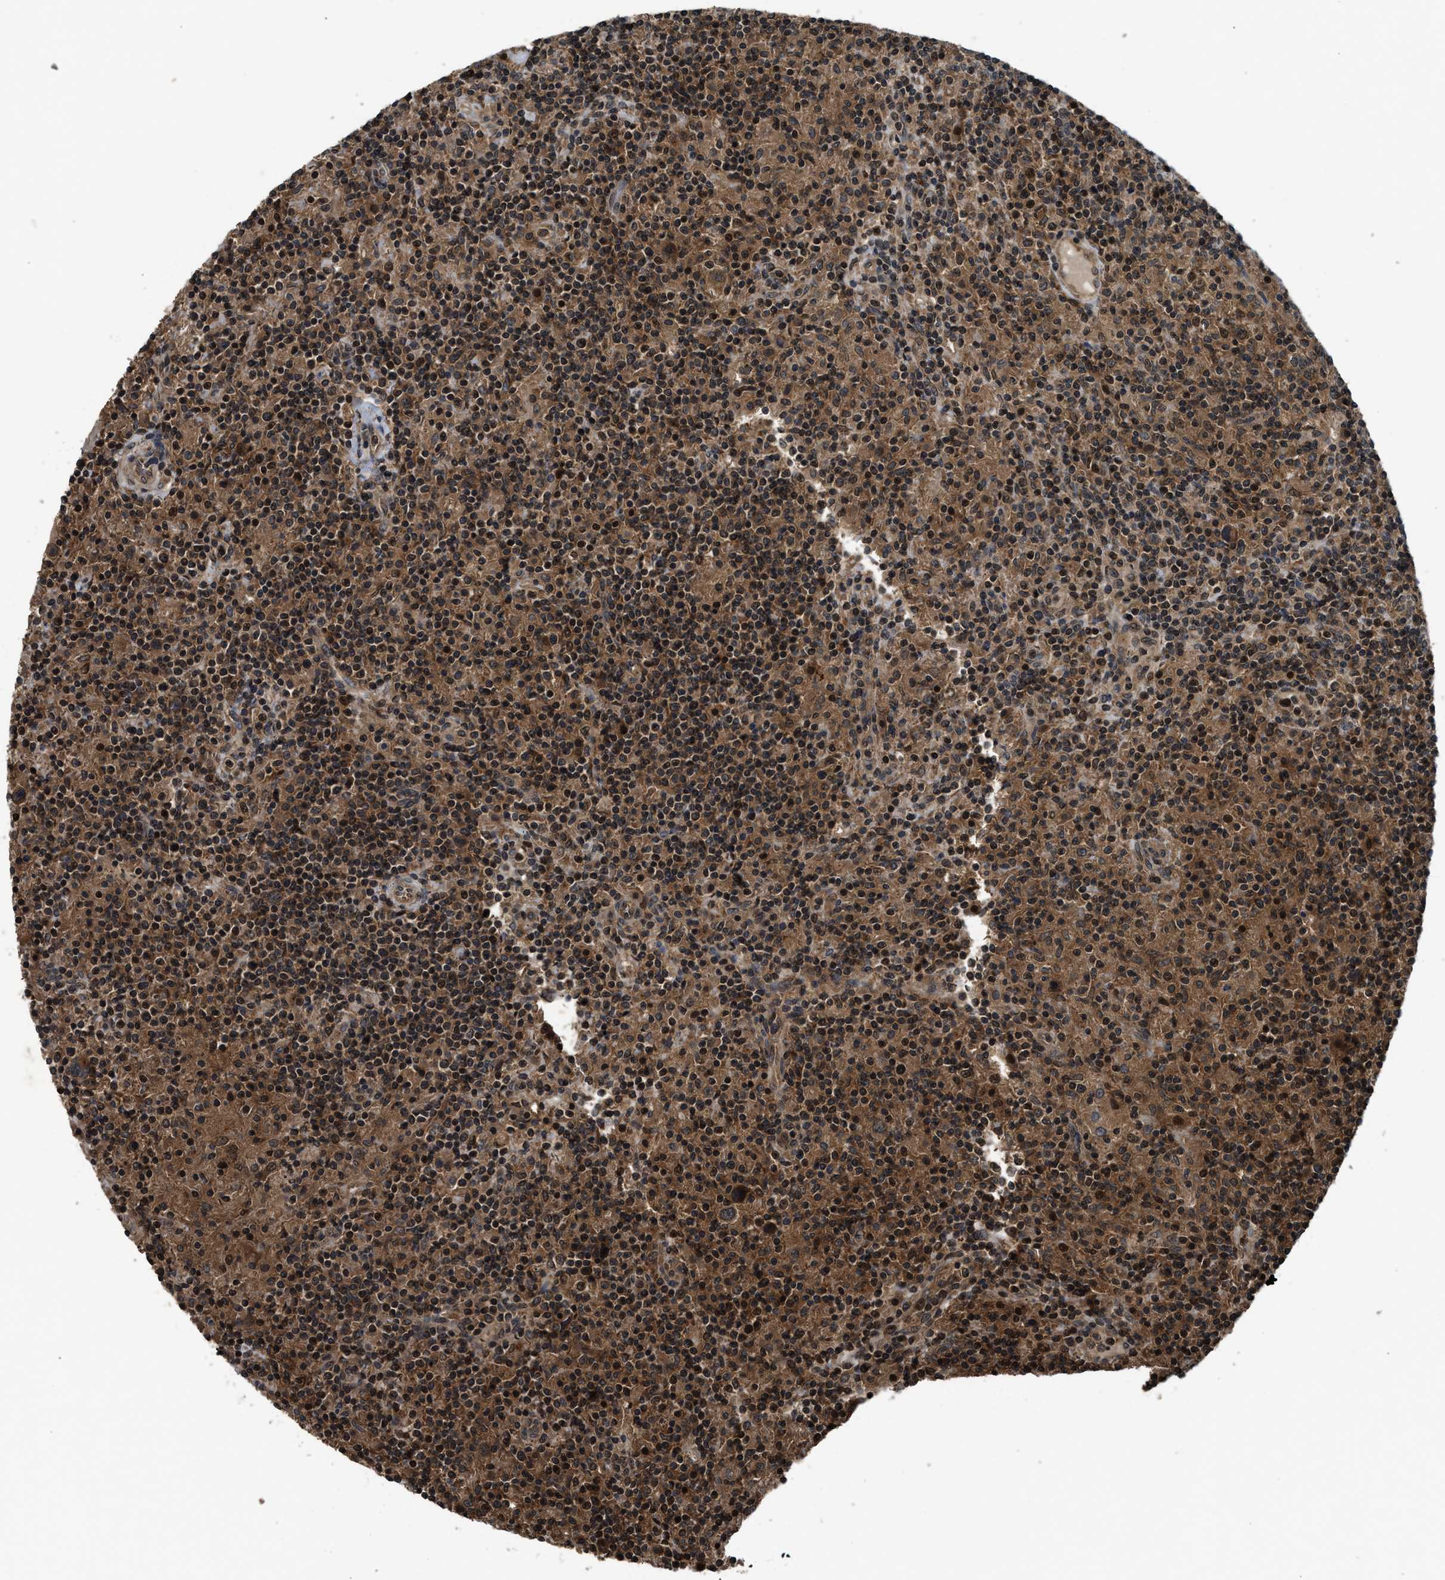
{"staining": {"intensity": "moderate", "quantity": ">75%", "location": "cytoplasmic/membranous"}, "tissue": "lymphoma", "cell_type": "Tumor cells", "image_type": "cancer", "snomed": [{"axis": "morphology", "description": "Hodgkin's disease, NOS"}, {"axis": "topography", "description": "Lymph node"}], "caption": "Protein expression analysis of lymphoma shows moderate cytoplasmic/membranous staining in approximately >75% of tumor cells.", "gene": "RPS6KB1", "patient": {"sex": "male", "age": 70}}